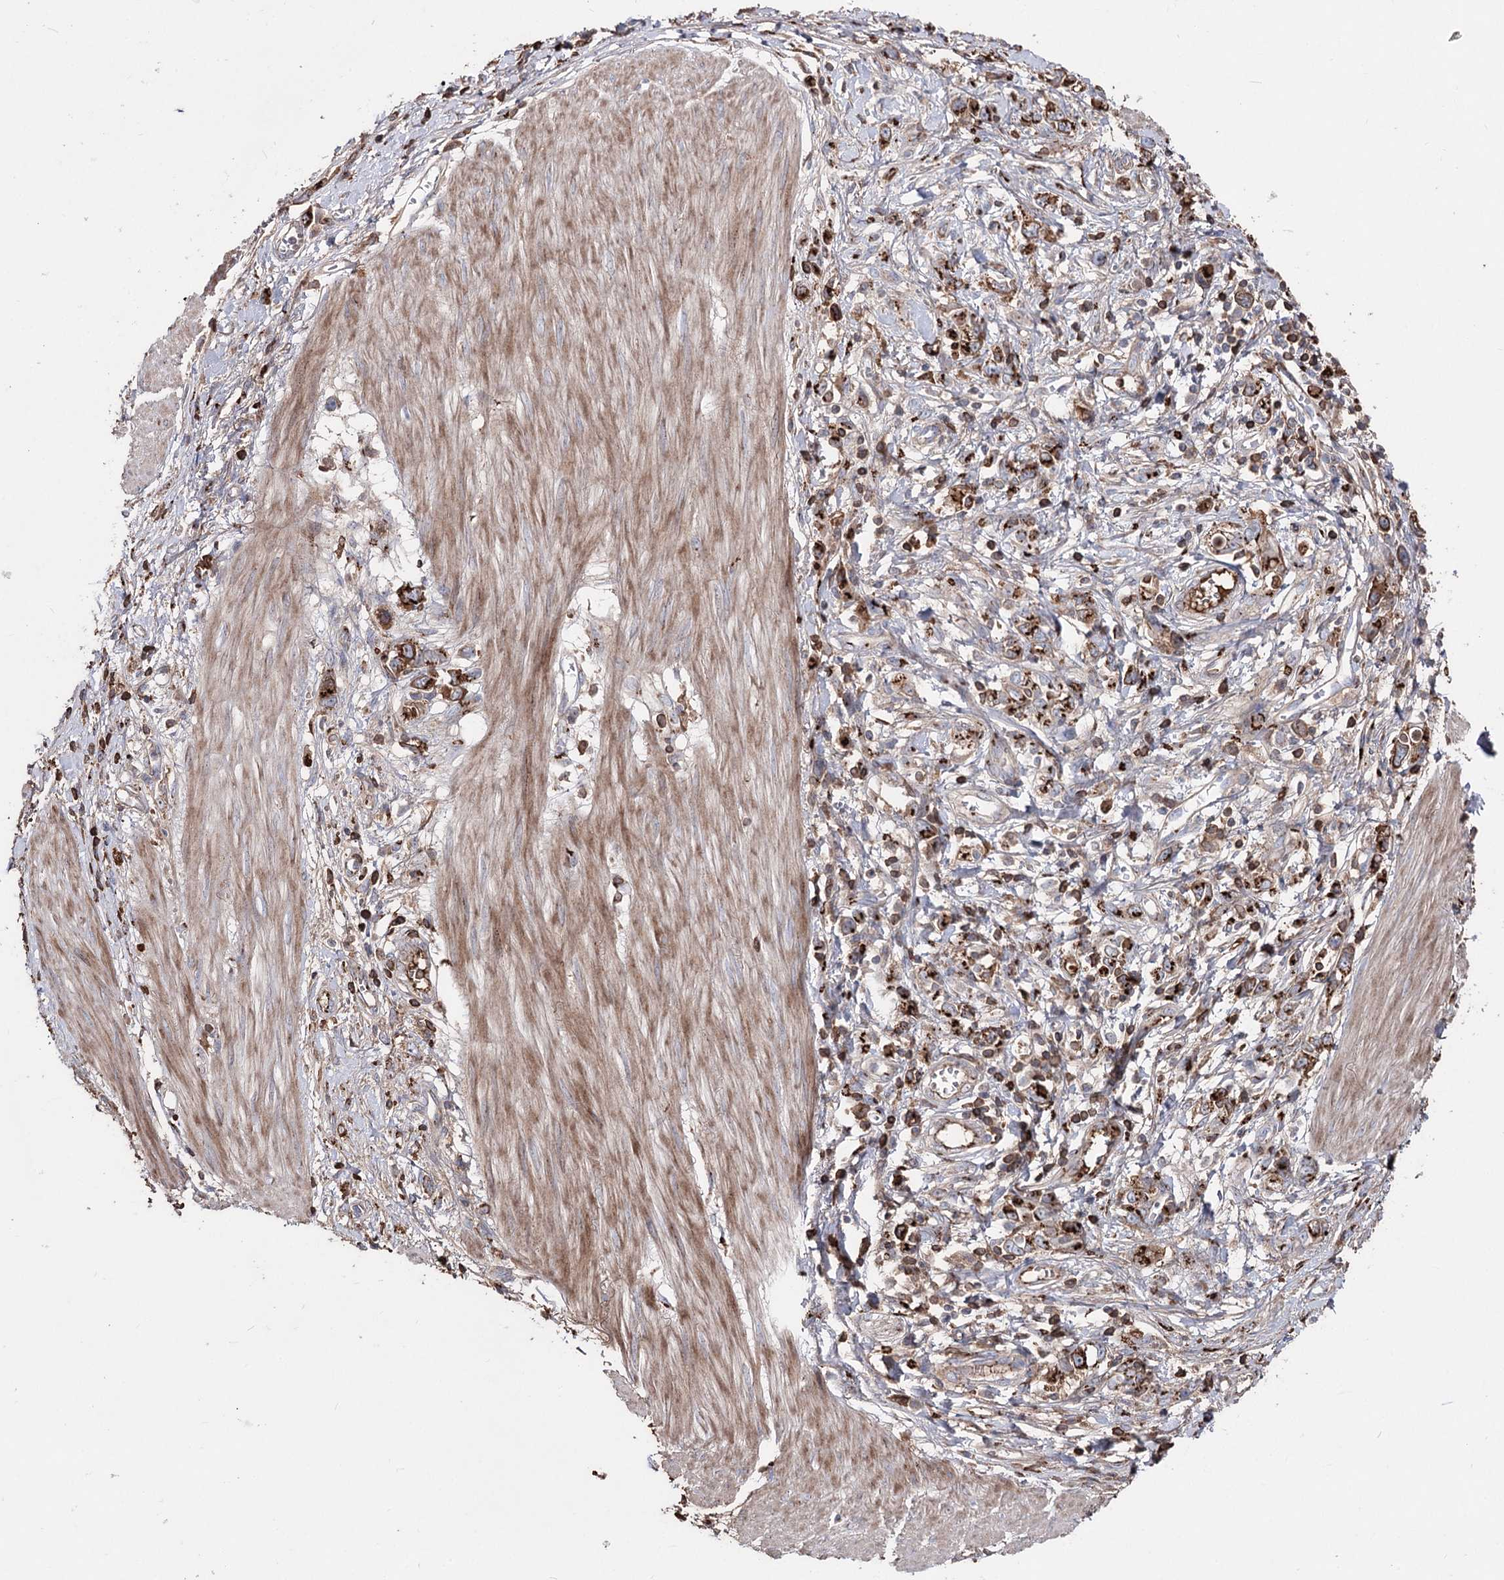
{"staining": {"intensity": "strong", "quantity": ">75%", "location": "cytoplasmic/membranous"}, "tissue": "stomach cancer", "cell_type": "Tumor cells", "image_type": "cancer", "snomed": [{"axis": "morphology", "description": "Adenocarcinoma, NOS"}, {"axis": "topography", "description": "Stomach"}], "caption": "An image of stomach cancer stained for a protein reveals strong cytoplasmic/membranous brown staining in tumor cells.", "gene": "ARHGAP20", "patient": {"sex": "female", "age": 76}}